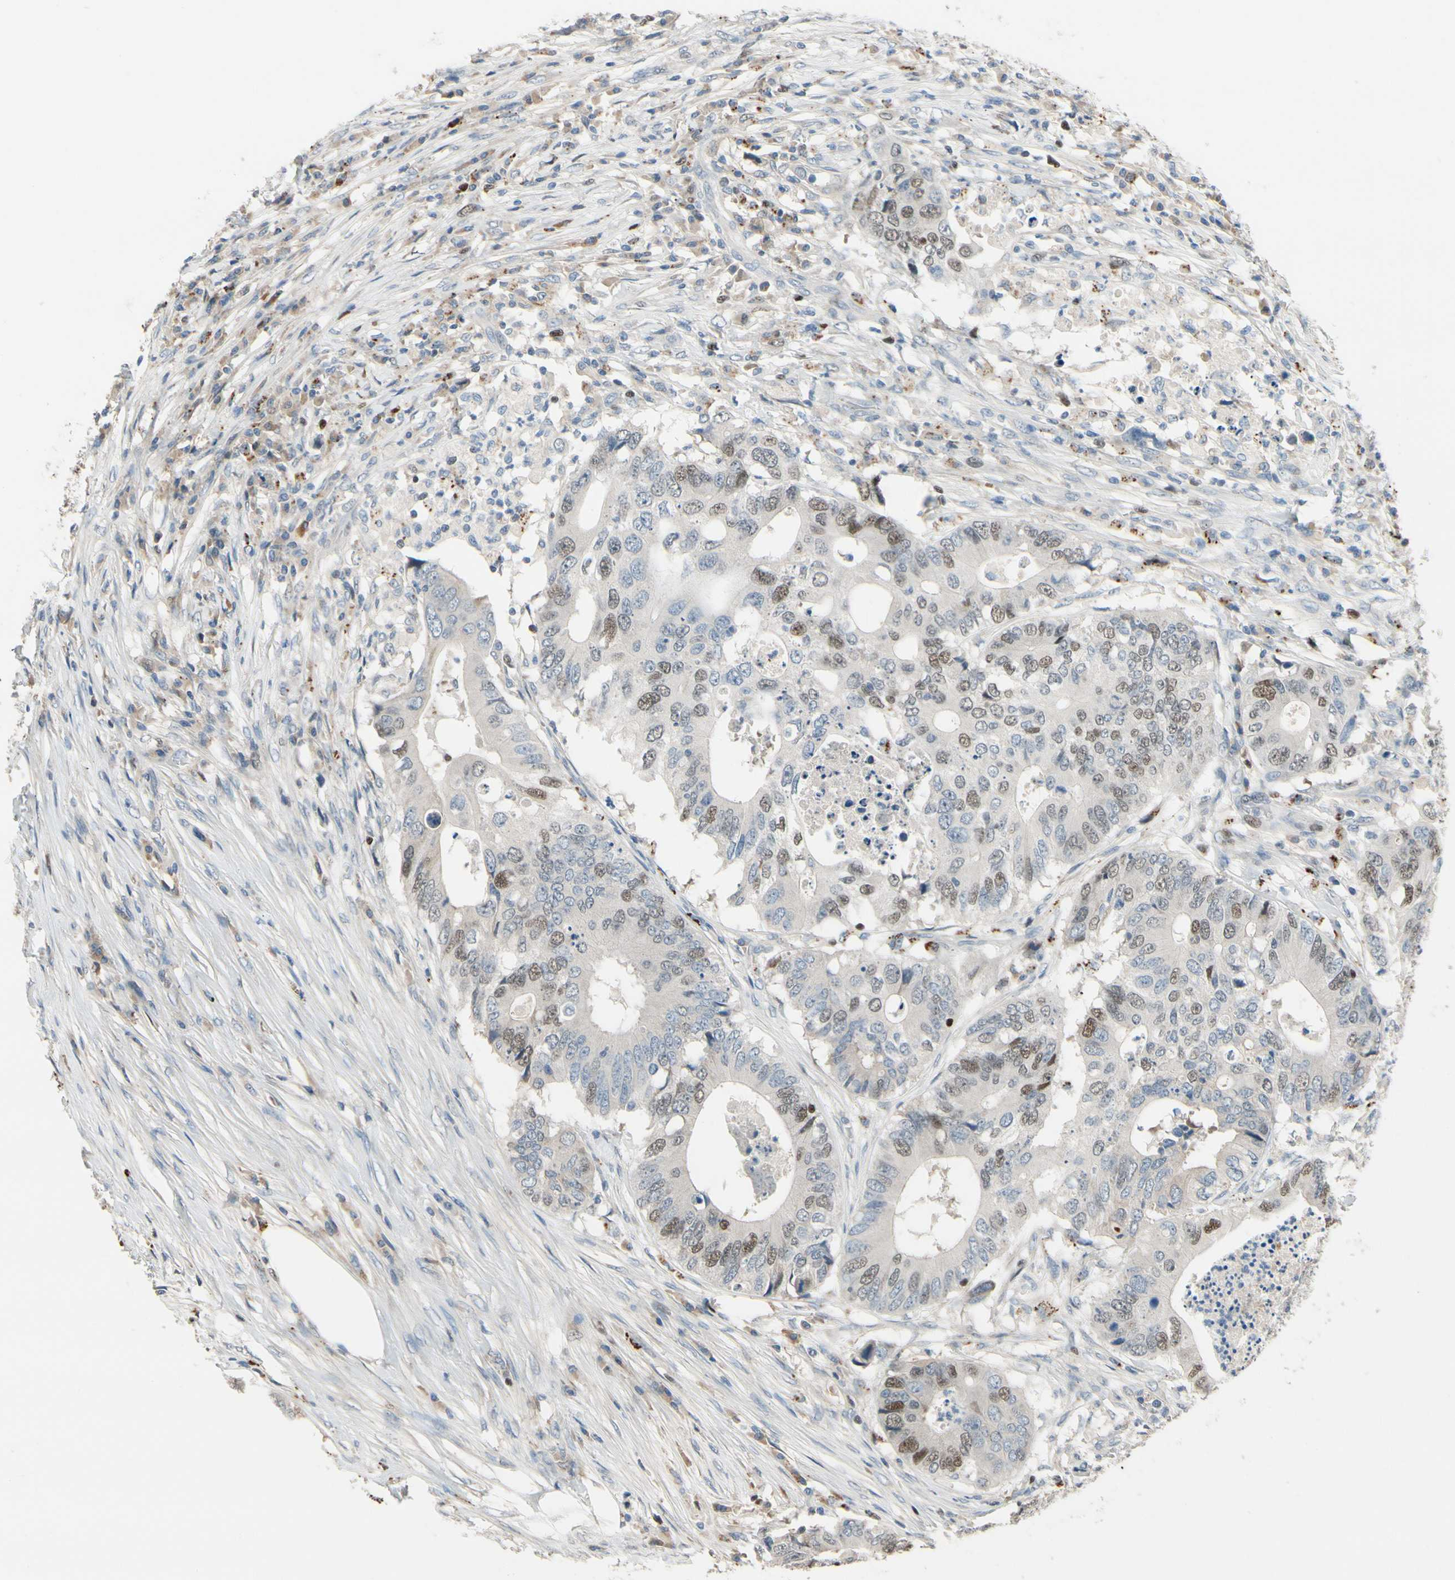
{"staining": {"intensity": "moderate", "quantity": "<25%", "location": "nuclear"}, "tissue": "colorectal cancer", "cell_type": "Tumor cells", "image_type": "cancer", "snomed": [{"axis": "morphology", "description": "Adenocarcinoma, NOS"}, {"axis": "topography", "description": "Colon"}], "caption": "Human colorectal adenocarcinoma stained for a protein (brown) demonstrates moderate nuclear positive expression in approximately <25% of tumor cells.", "gene": "ZKSCAN4", "patient": {"sex": "male", "age": 71}}